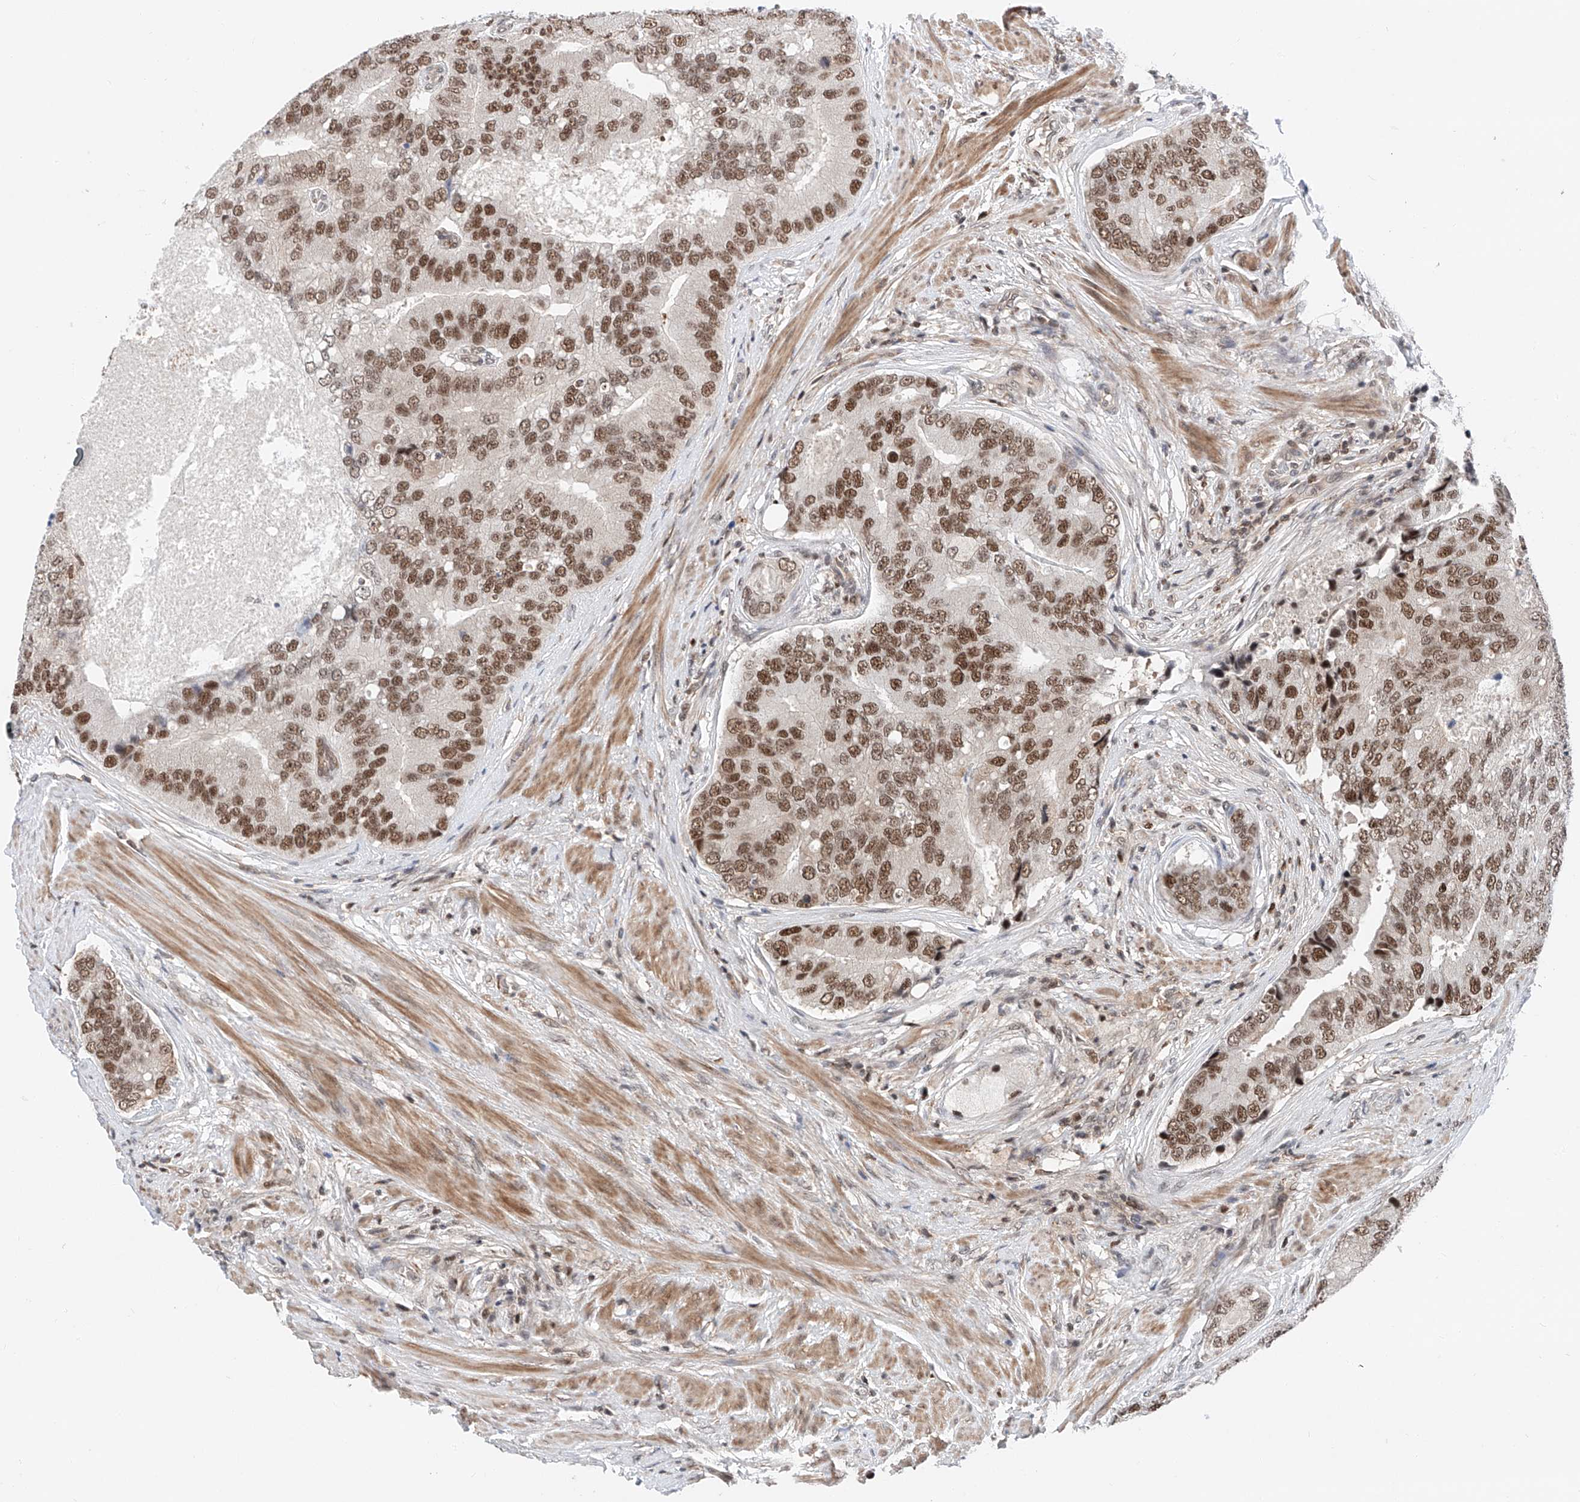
{"staining": {"intensity": "moderate", "quantity": ">75%", "location": "nuclear"}, "tissue": "prostate cancer", "cell_type": "Tumor cells", "image_type": "cancer", "snomed": [{"axis": "morphology", "description": "Adenocarcinoma, High grade"}, {"axis": "topography", "description": "Prostate"}], "caption": "About >75% of tumor cells in prostate cancer (high-grade adenocarcinoma) display moderate nuclear protein positivity as visualized by brown immunohistochemical staining.", "gene": "SNRNP200", "patient": {"sex": "male", "age": 70}}